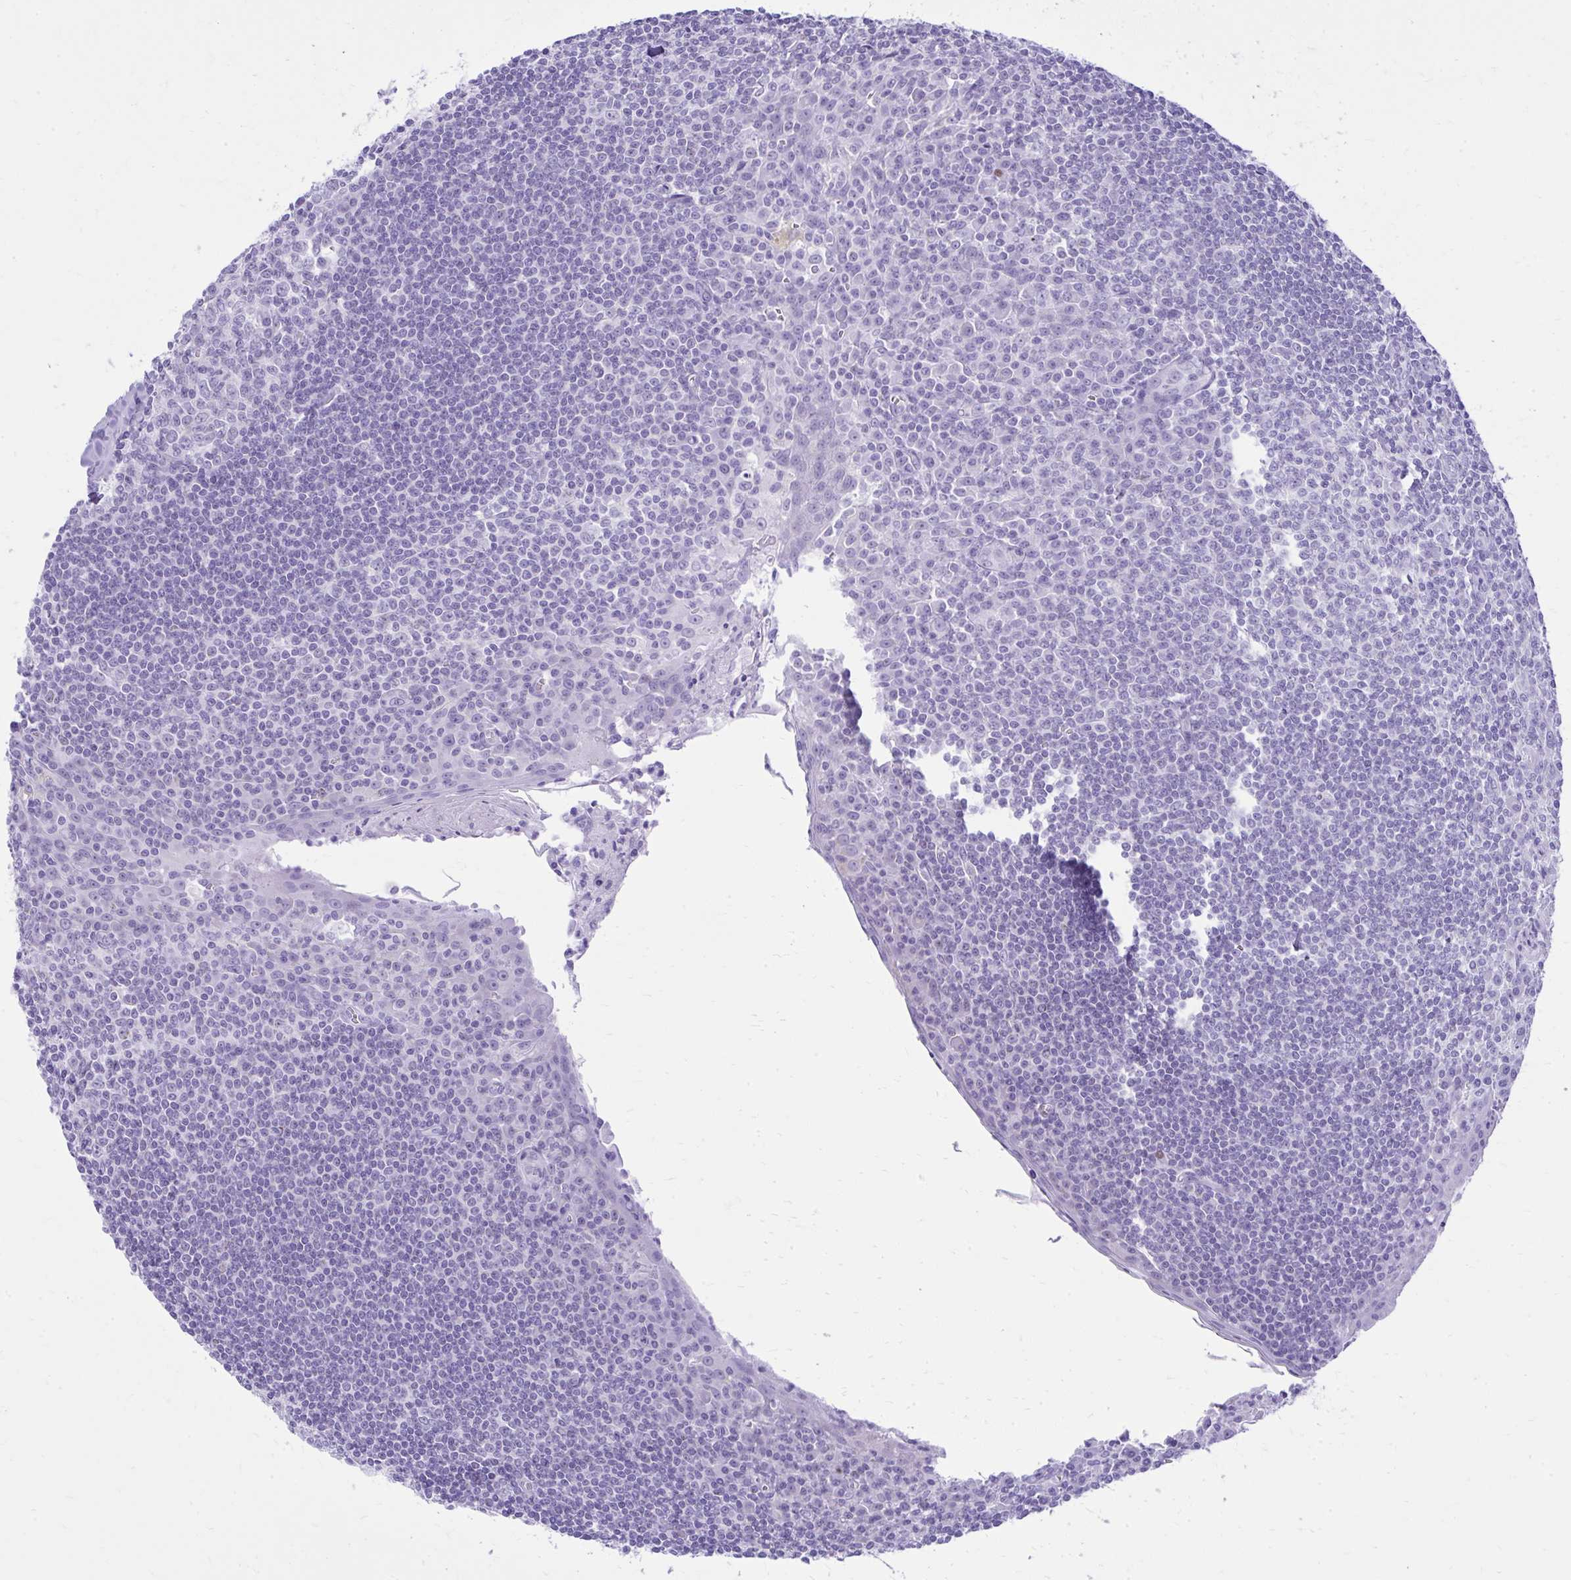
{"staining": {"intensity": "negative", "quantity": "none", "location": "none"}, "tissue": "tonsil", "cell_type": "Germinal center cells", "image_type": "normal", "snomed": [{"axis": "morphology", "description": "Normal tissue, NOS"}, {"axis": "topography", "description": "Tonsil"}], "caption": "Immunohistochemistry photomicrograph of normal tonsil: human tonsil stained with DAB (3,3'-diaminobenzidine) reveals no significant protein positivity in germinal center cells.", "gene": "RALYL", "patient": {"sex": "male", "age": 27}}